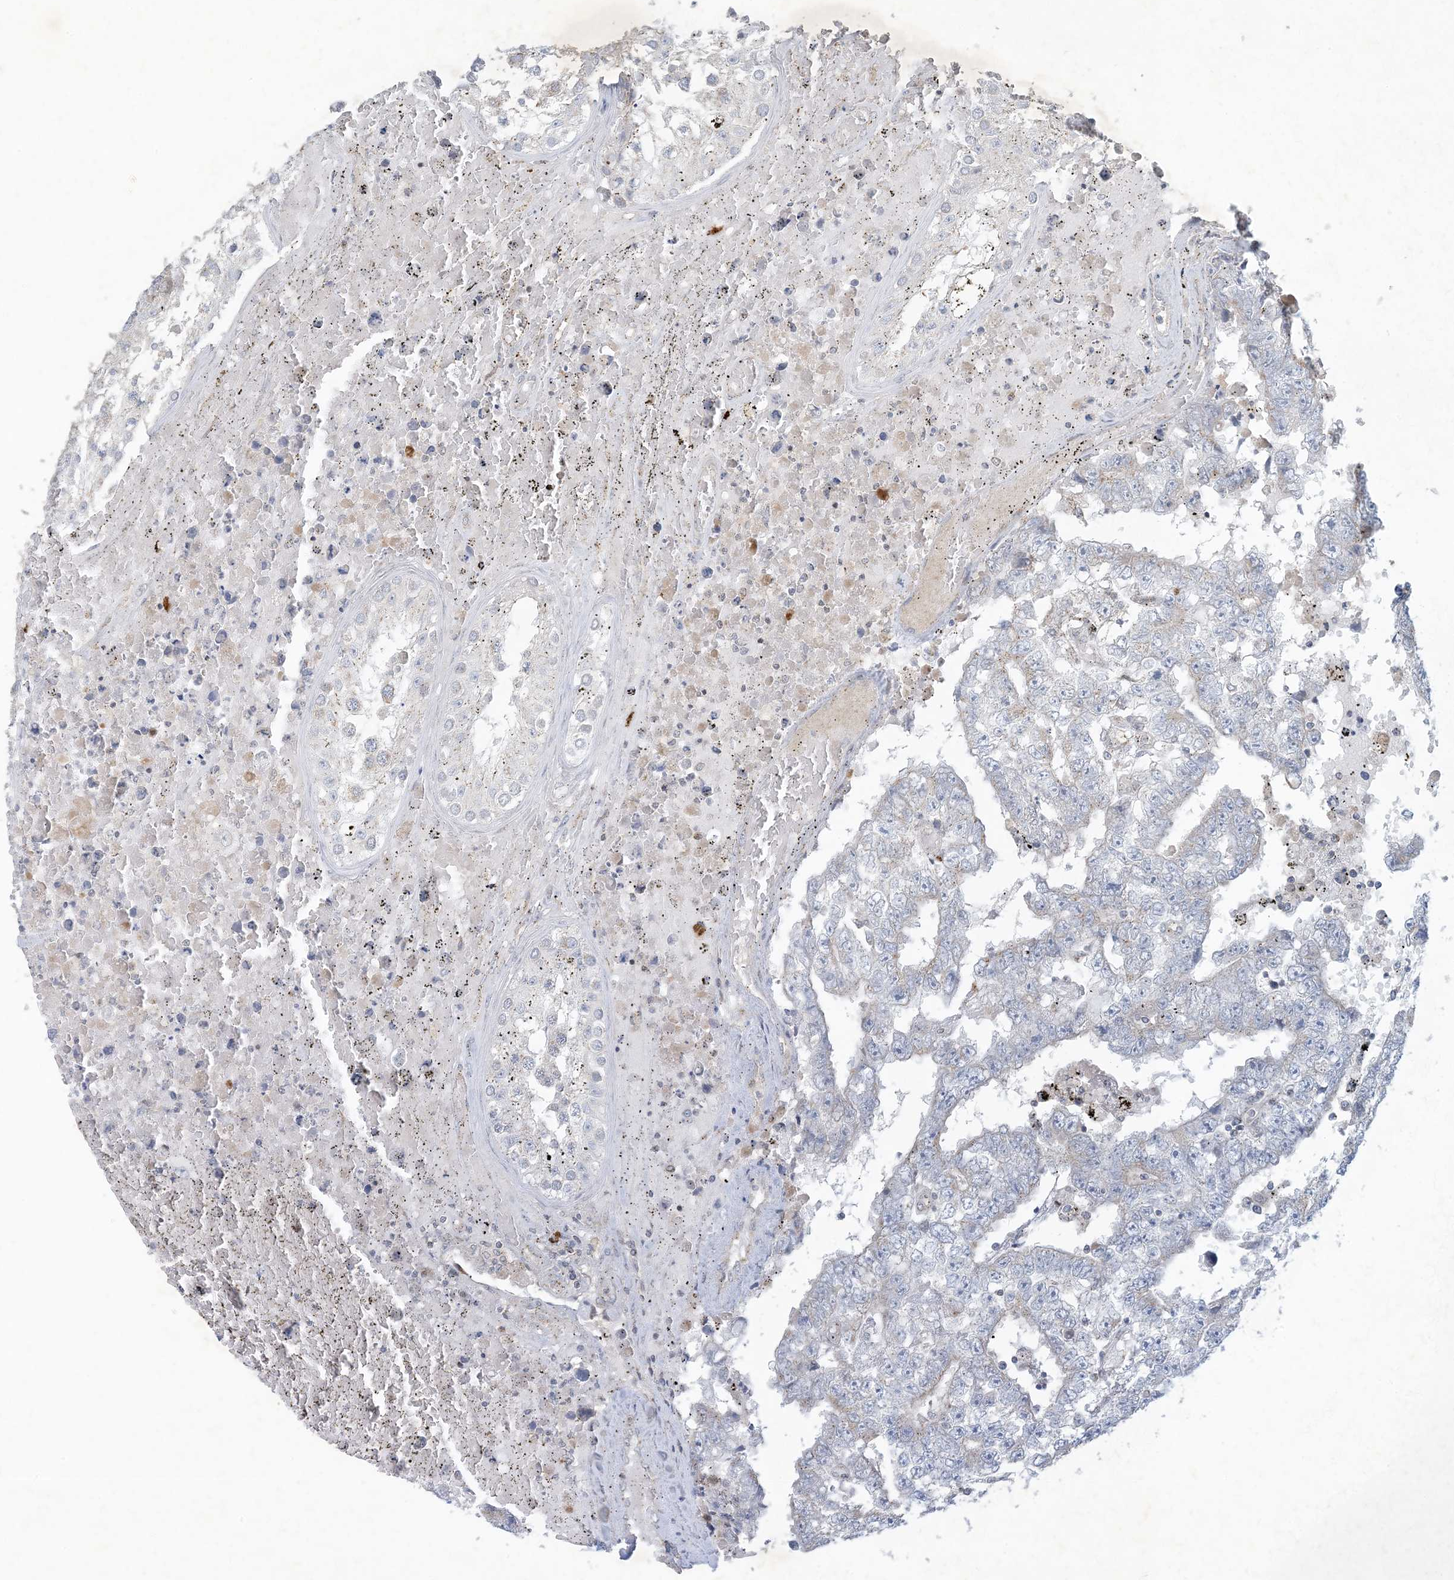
{"staining": {"intensity": "weak", "quantity": "<25%", "location": "cytoplasmic/membranous"}, "tissue": "testis cancer", "cell_type": "Tumor cells", "image_type": "cancer", "snomed": [{"axis": "morphology", "description": "Carcinoma, Embryonal, NOS"}, {"axis": "topography", "description": "Testis"}], "caption": "A micrograph of testis cancer (embryonal carcinoma) stained for a protein displays no brown staining in tumor cells.", "gene": "CCDC14", "patient": {"sex": "male", "age": 25}}